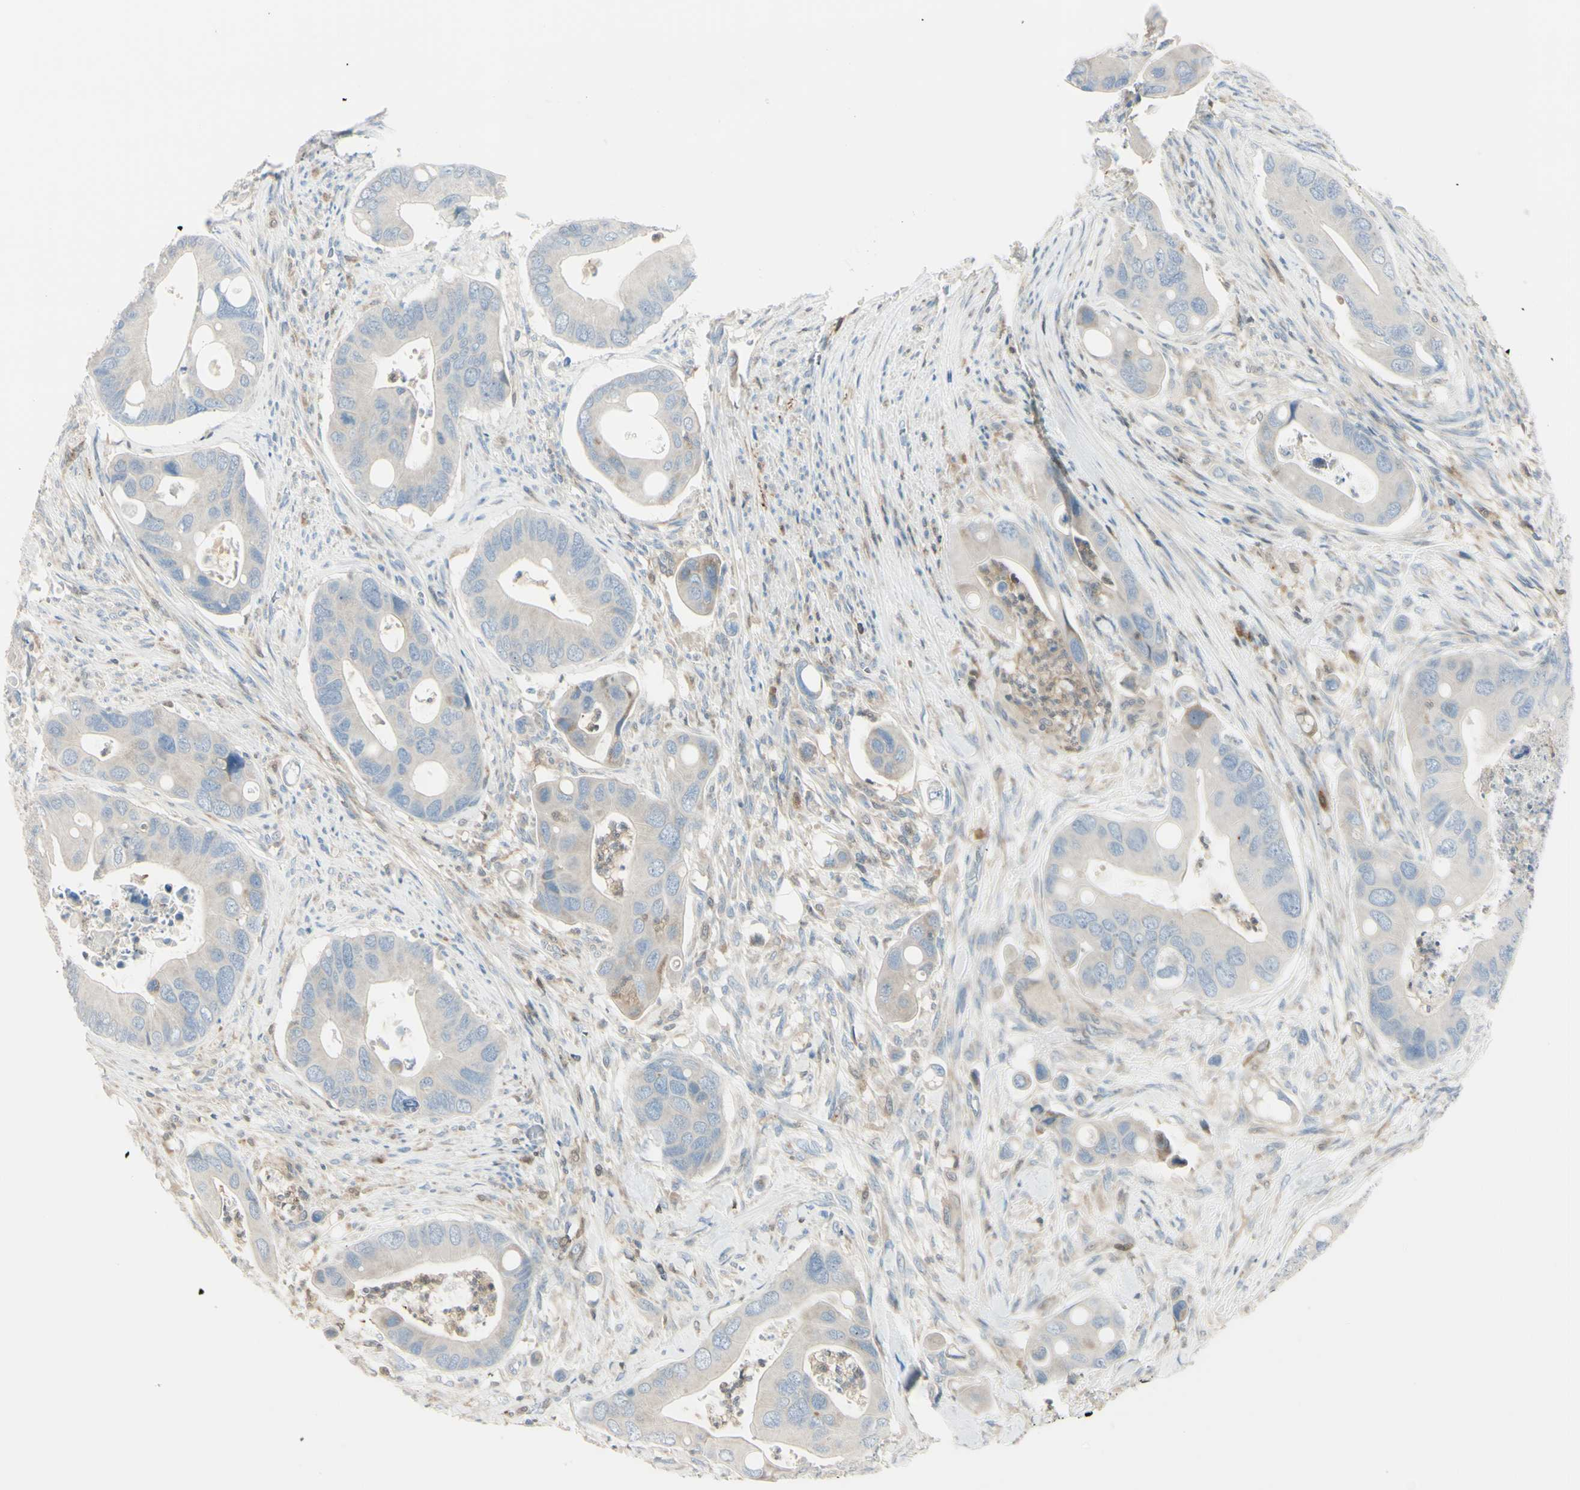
{"staining": {"intensity": "weak", "quantity": "25%-75%", "location": "cytoplasmic/membranous"}, "tissue": "colorectal cancer", "cell_type": "Tumor cells", "image_type": "cancer", "snomed": [{"axis": "morphology", "description": "Adenocarcinoma, NOS"}, {"axis": "topography", "description": "Rectum"}], "caption": "A high-resolution image shows immunohistochemistry (IHC) staining of colorectal cancer (adenocarcinoma), which shows weak cytoplasmic/membranous staining in approximately 25%-75% of tumor cells.", "gene": "CYRIB", "patient": {"sex": "female", "age": 57}}